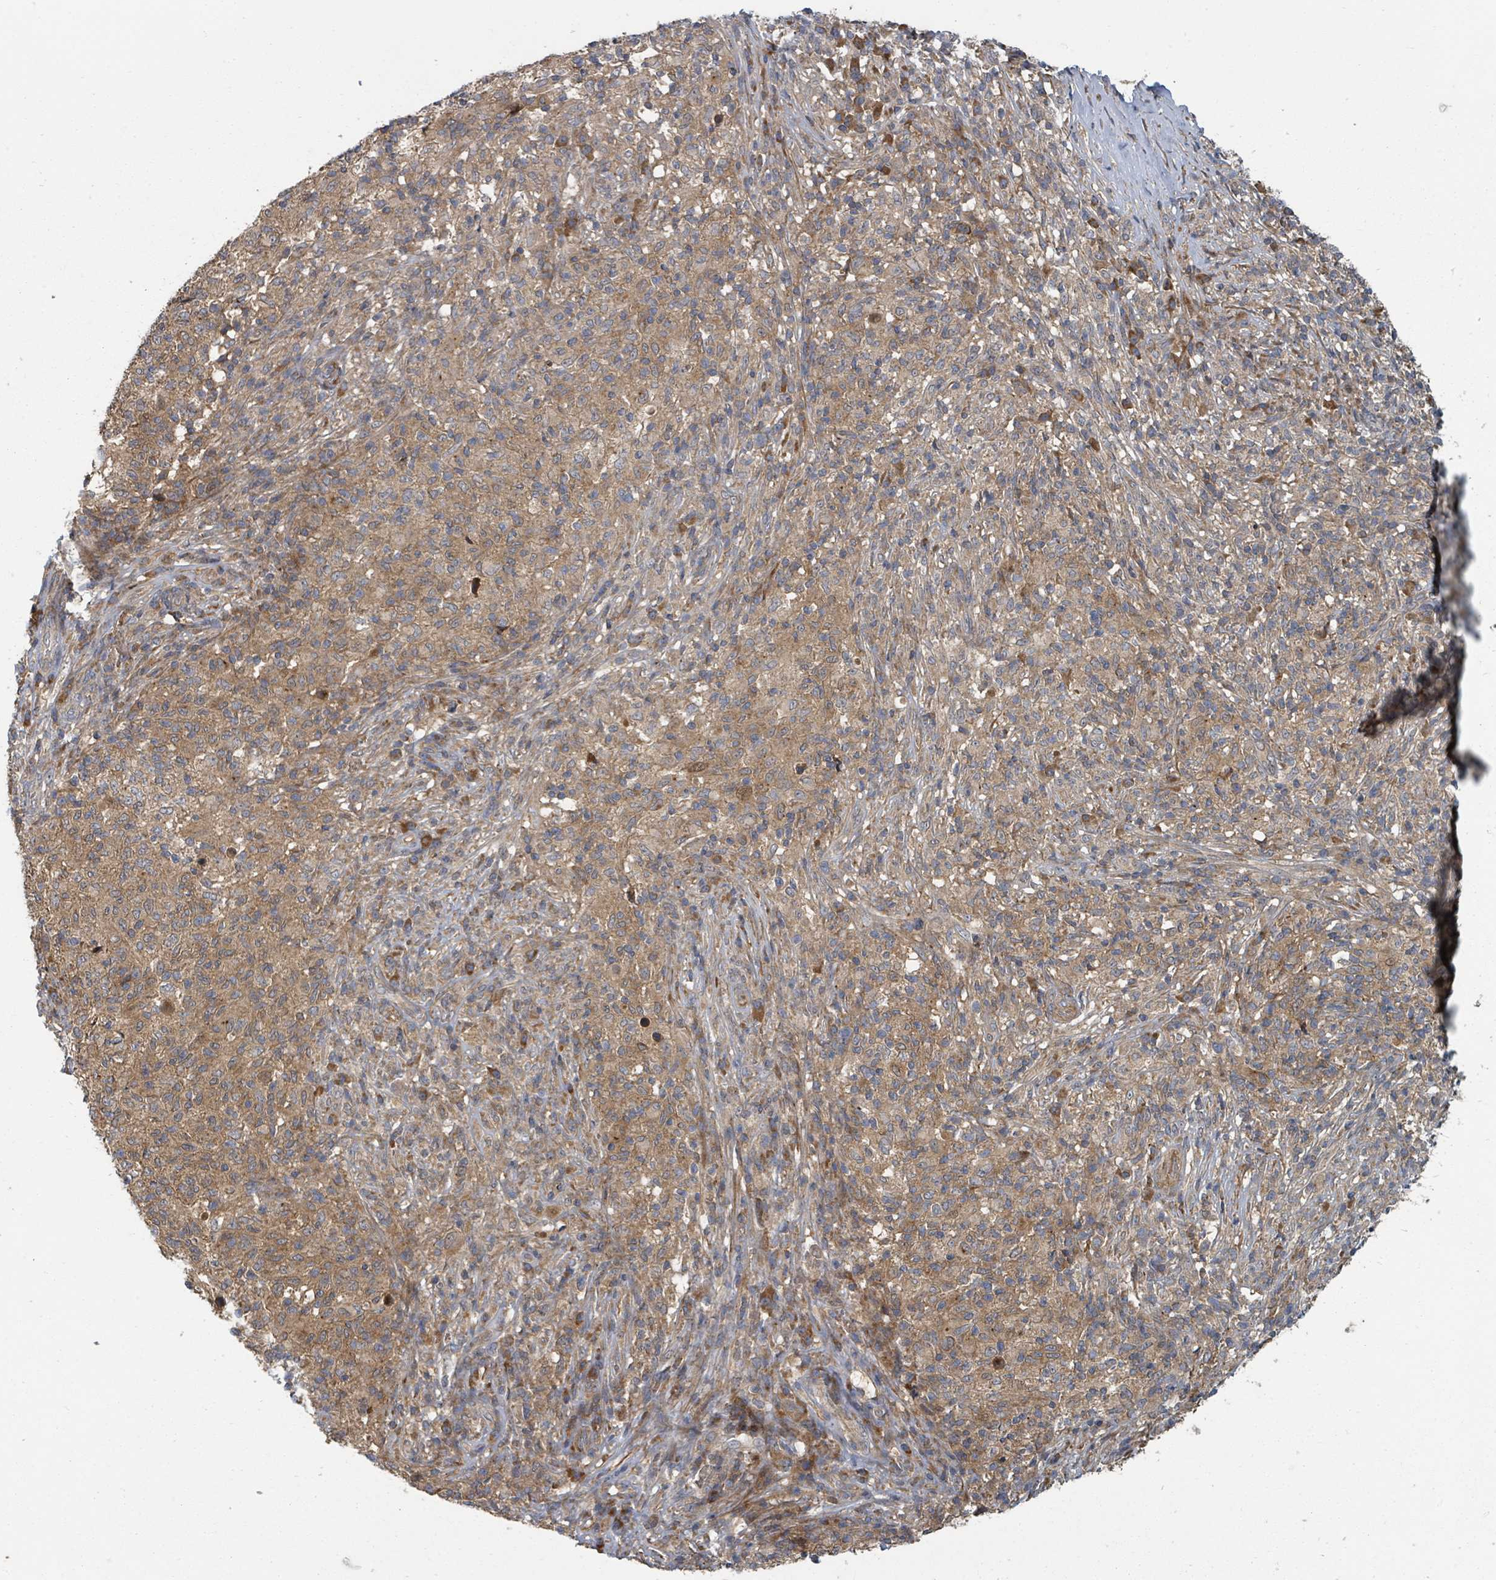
{"staining": {"intensity": "moderate", "quantity": ">75%", "location": "cytoplasmic/membranous"}, "tissue": "melanoma", "cell_type": "Tumor cells", "image_type": "cancer", "snomed": [{"axis": "morphology", "description": "Malignant melanoma, NOS"}, {"axis": "topography", "description": "Skin"}], "caption": "This micrograph exhibits IHC staining of human melanoma, with medium moderate cytoplasmic/membranous staining in about >75% of tumor cells.", "gene": "DPM1", "patient": {"sex": "male", "age": 66}}